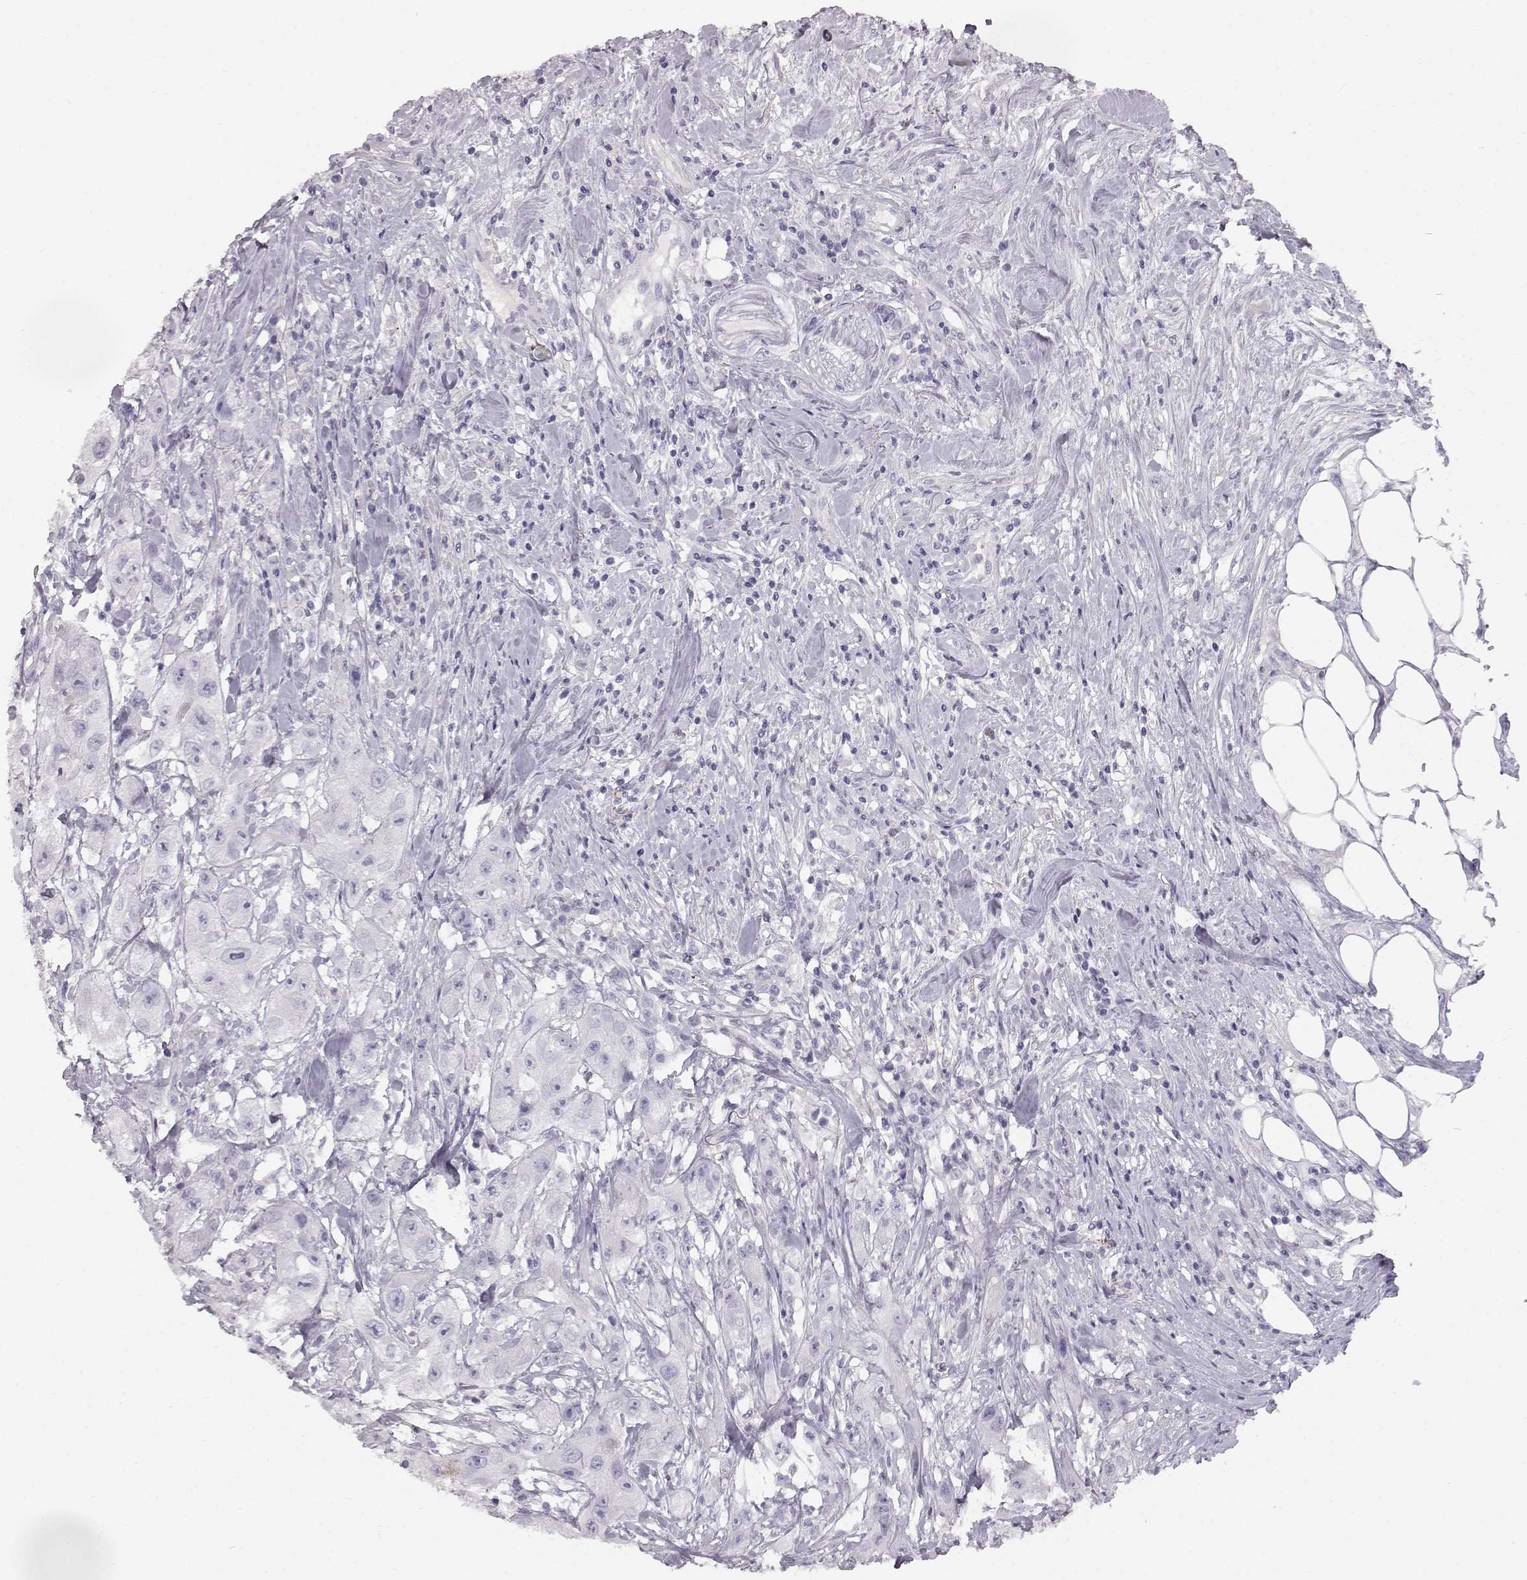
{"staining": {"intensity": "negative", "quantity": "none", "location": "none"}, "tissue": "urothelial cancer", "cell_type": "Tumor cells", "image_type": "cancer", "snomed": [{"axis": "morphology", "description": "Urothelial carcinoma, High grade"}, {"axis": "topography", "description": "Urinary bladder"}], "caption": "DAB (3,3'-diaminobenzidine) immunohistochemical staining of urothelial cancer demonstrates no significant expression in tumor cells. Nuclei are stained in blue.", "gene": "KRTAP16-1", "patient": {"sex": "male", "age": 79}}